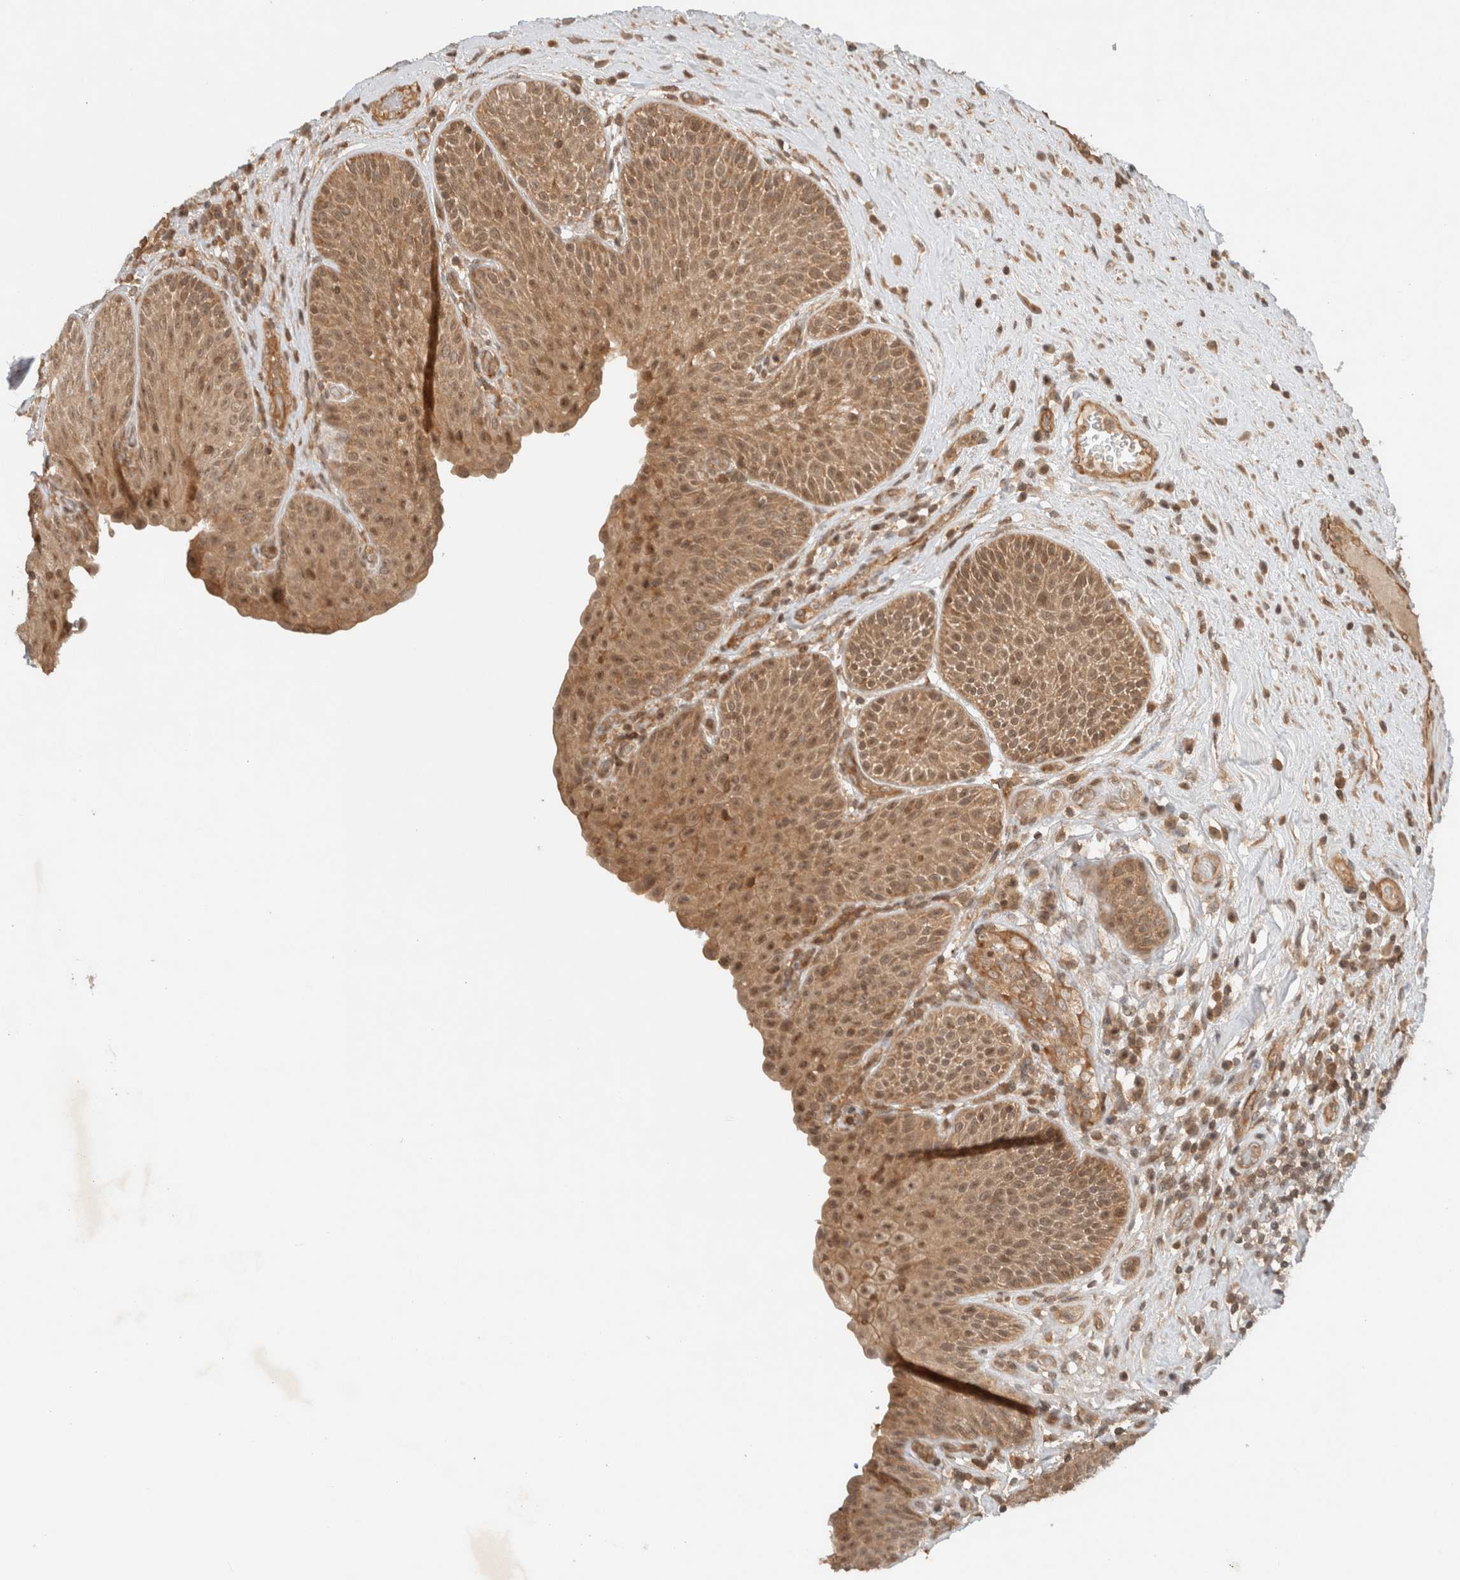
{"staining": {"intensity": "moderate", "quantity": ">75%", "location": "cytoplasmic/membranous,nuclear"}, "tissue": "urinary bladder", "cell_type": "Urothelial cells", "image_type": "normal", "snomed": [{"axis": "morphology", "description": "Normal tissue, NOS"}, {"axis": "topography", "description": "Urinary bladder"}], "caption": "An immunohistochemistry (IHC) histopathology image of benign tissue is shown. Protein staining in brown highlights moderate cytoplasmic/membranous,nuclear positivity in urinary bladder within urothelial cells.", "gene": "CAAP1", "patient": {"sex": "female", "age": 62}}